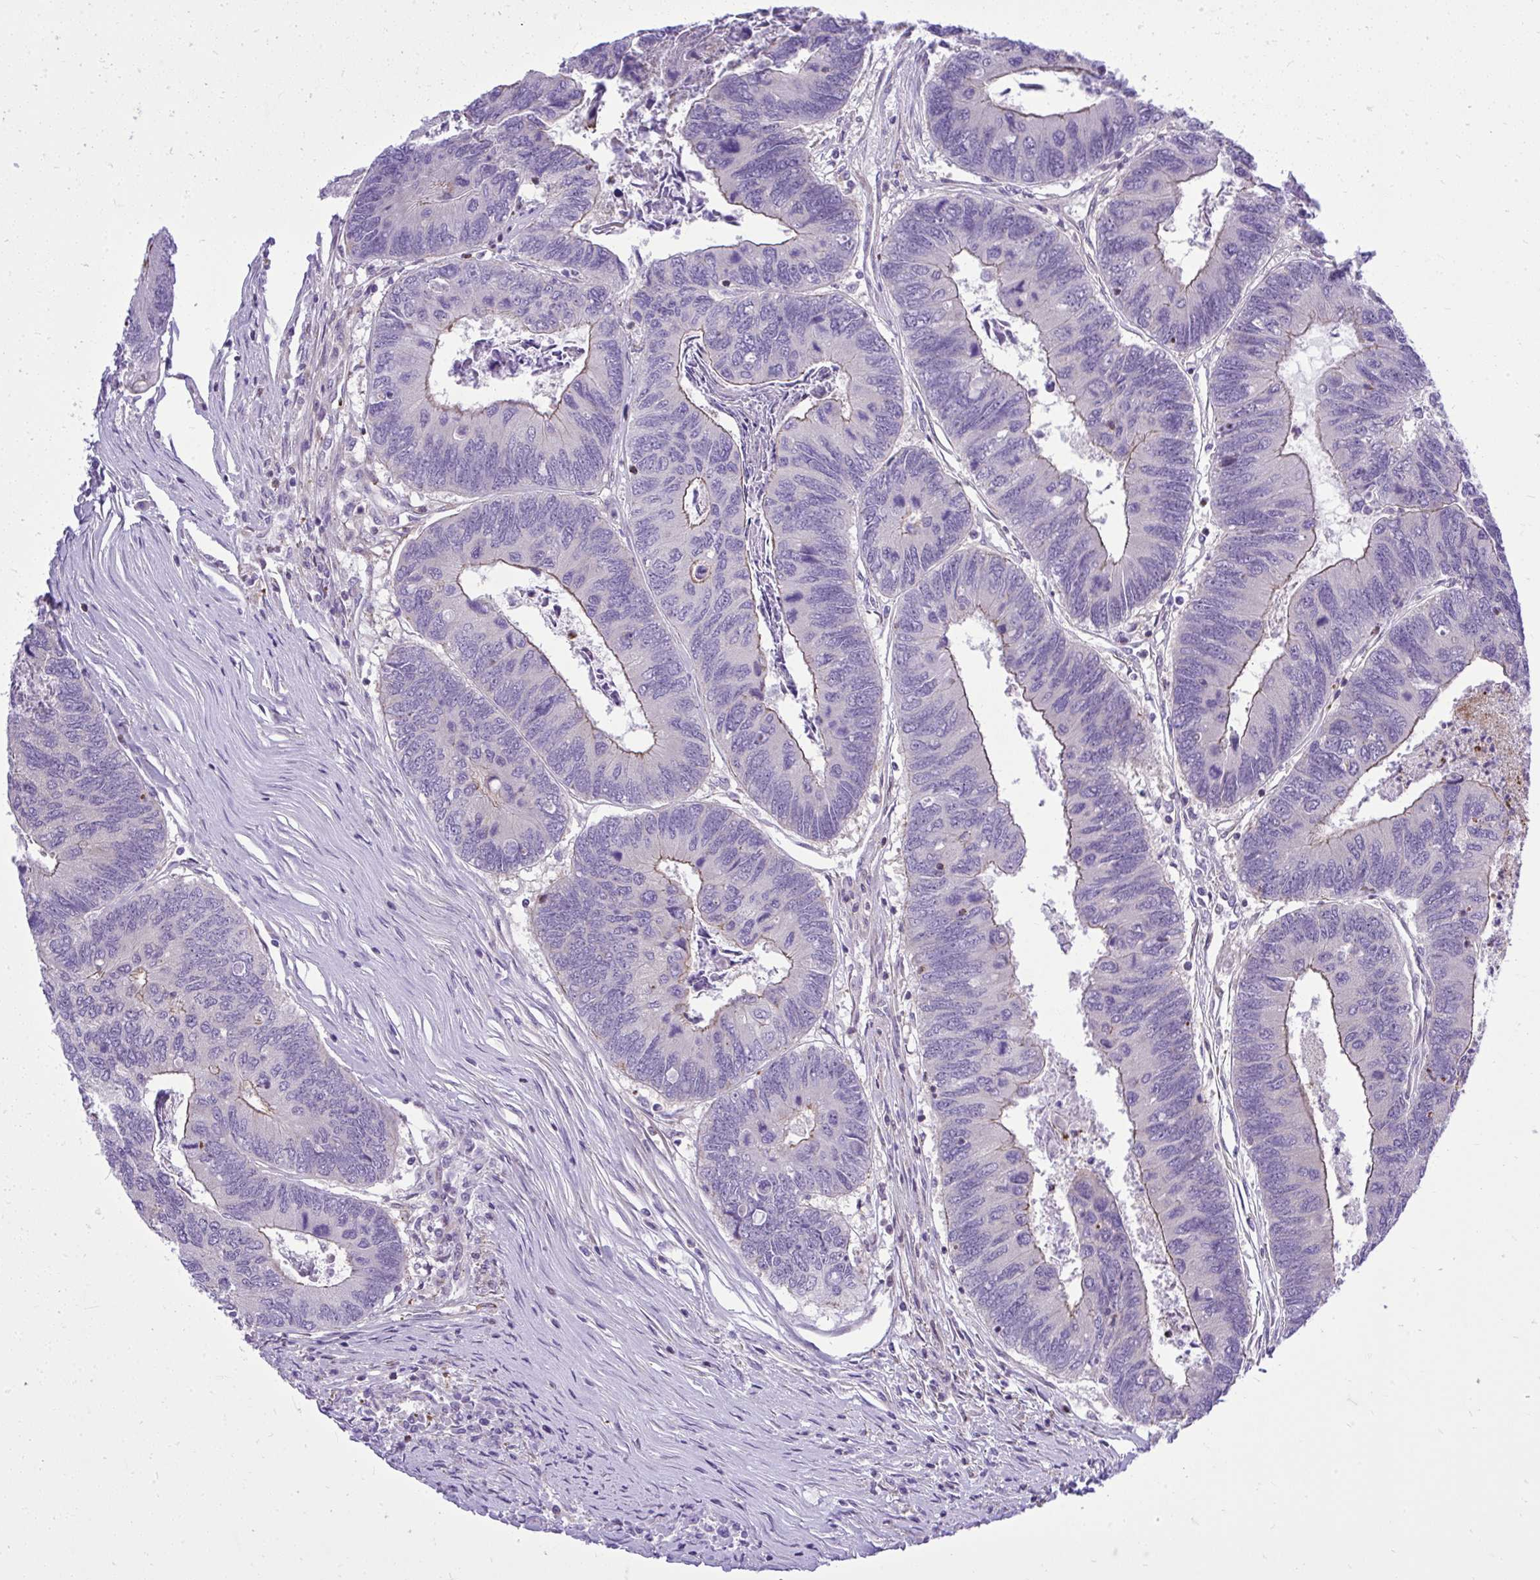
{"staining": {"intensity": "negative", "quantity": "none", "location": "none"}, "tissue": "colorectal cancer", "cell_type": "Tumor cells", "image_type": "cancer", "snomed": [{"axis": "morphology", "description": "Adenocarcinoma, NOS"}, {"axis": "topography", "description": "Colon"}], "caption": "Tumor cells are negative for protein expression in human adenocarcinoma (colorectal). (Stains: DAB (3,3'-diaminobenzidine) immunohistochemistry with hematoxylin counter stain, Microscopy: brightfield microscopy at high magnification).", "gene": "GRK4", "patient": {"sex": "female", "age": 67}}